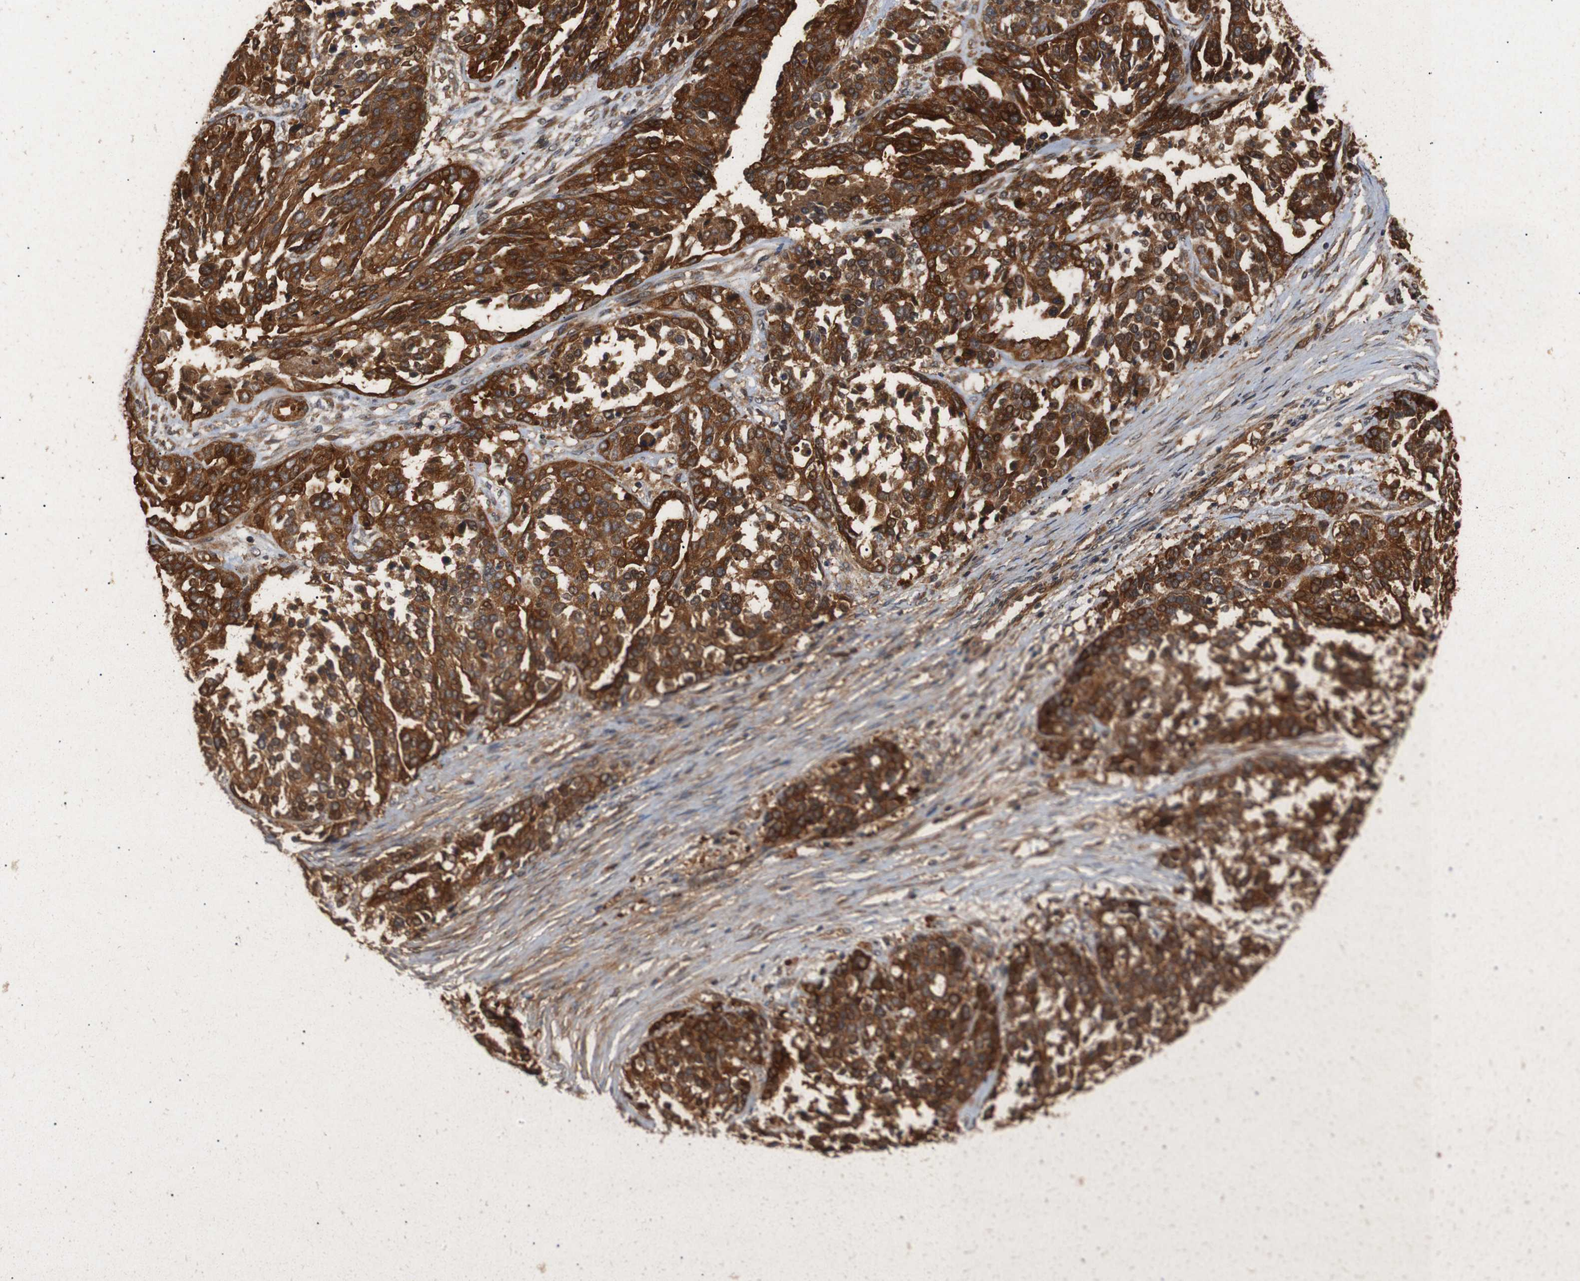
{"staining": {"intensity": "strong", "quantity": ">75%", "location": "cytoplasmic/membranous"}, "tissue": "ovarian cancer", "cell_type": "Tumor cells", "image_type": "cancer", "snomed": [{"axis": "morphology", "description": "Cystadenocarcinoma, serous, NOS"}, {"axis": "topography", "description": "Ovary"}], "caption": "Human ovarian cancer stained for a protein (brown) exhibits strong cytoplasmic/membranous positive expression in approximately >75% of tumor cells.", "gene": "PAWR", "patient": {"sex": "female", "age": 44}}